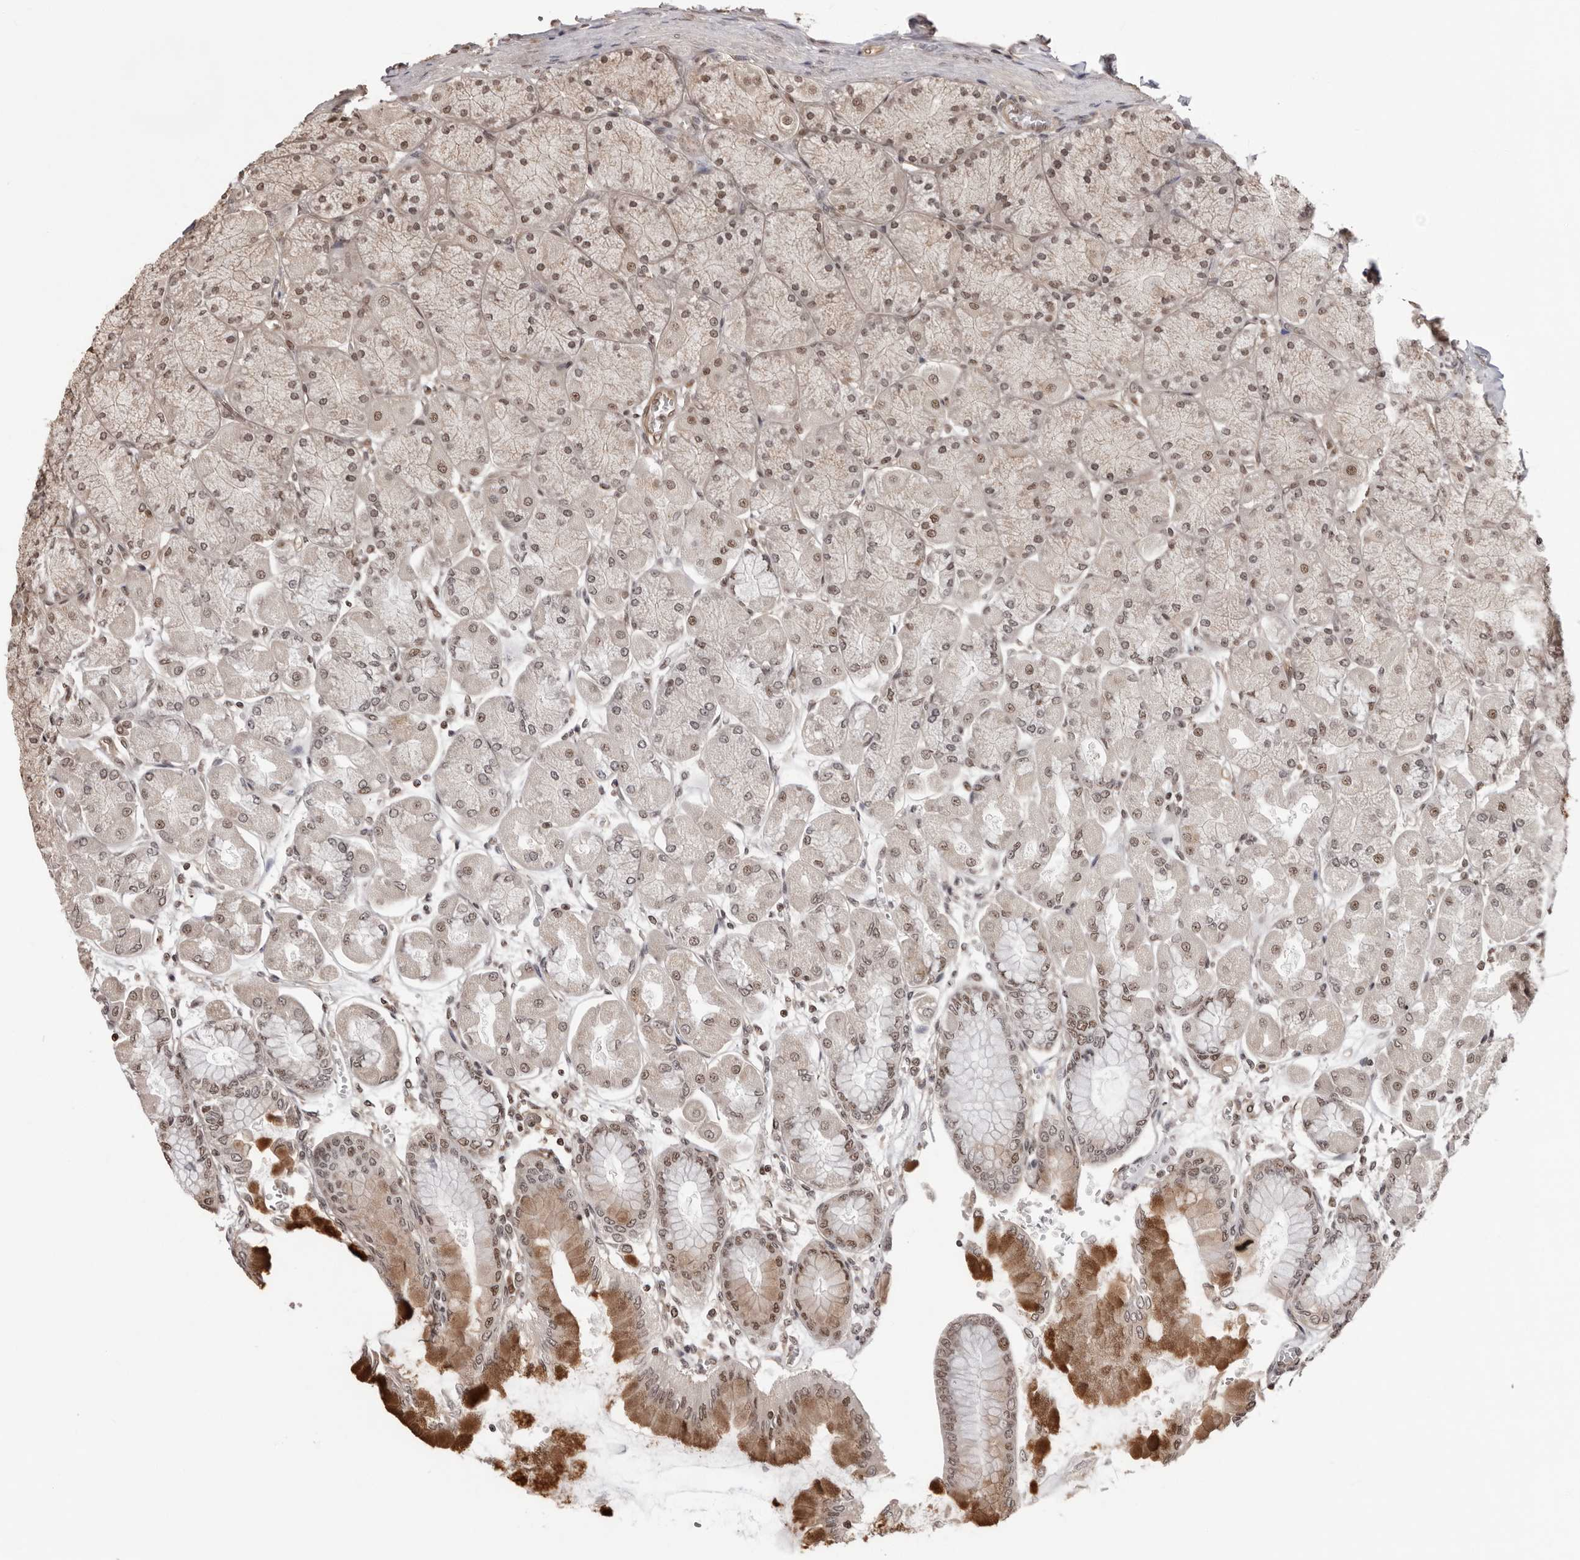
{"staining": {"intensity": "moderate", "quantity": ">75%", "location": "cytoplasmic/membranous,nuclear"}, "tissue": "stomach", "cell_type": "Glandular cells", "image_type": "normal", "snomed": [{"axis": "morphology", "description": "Normal tissue, NOS"}, {"axis": "topography", "description": "Stomach, upper"}], "caption": "Protein staining of unremarkable stomach exhibits moderate cytoplasmic/membranous,nuclear positivity in about >75% of glandular cells.", "gene": "SDE2", "patient": {"sex": "female", "age": 56}}